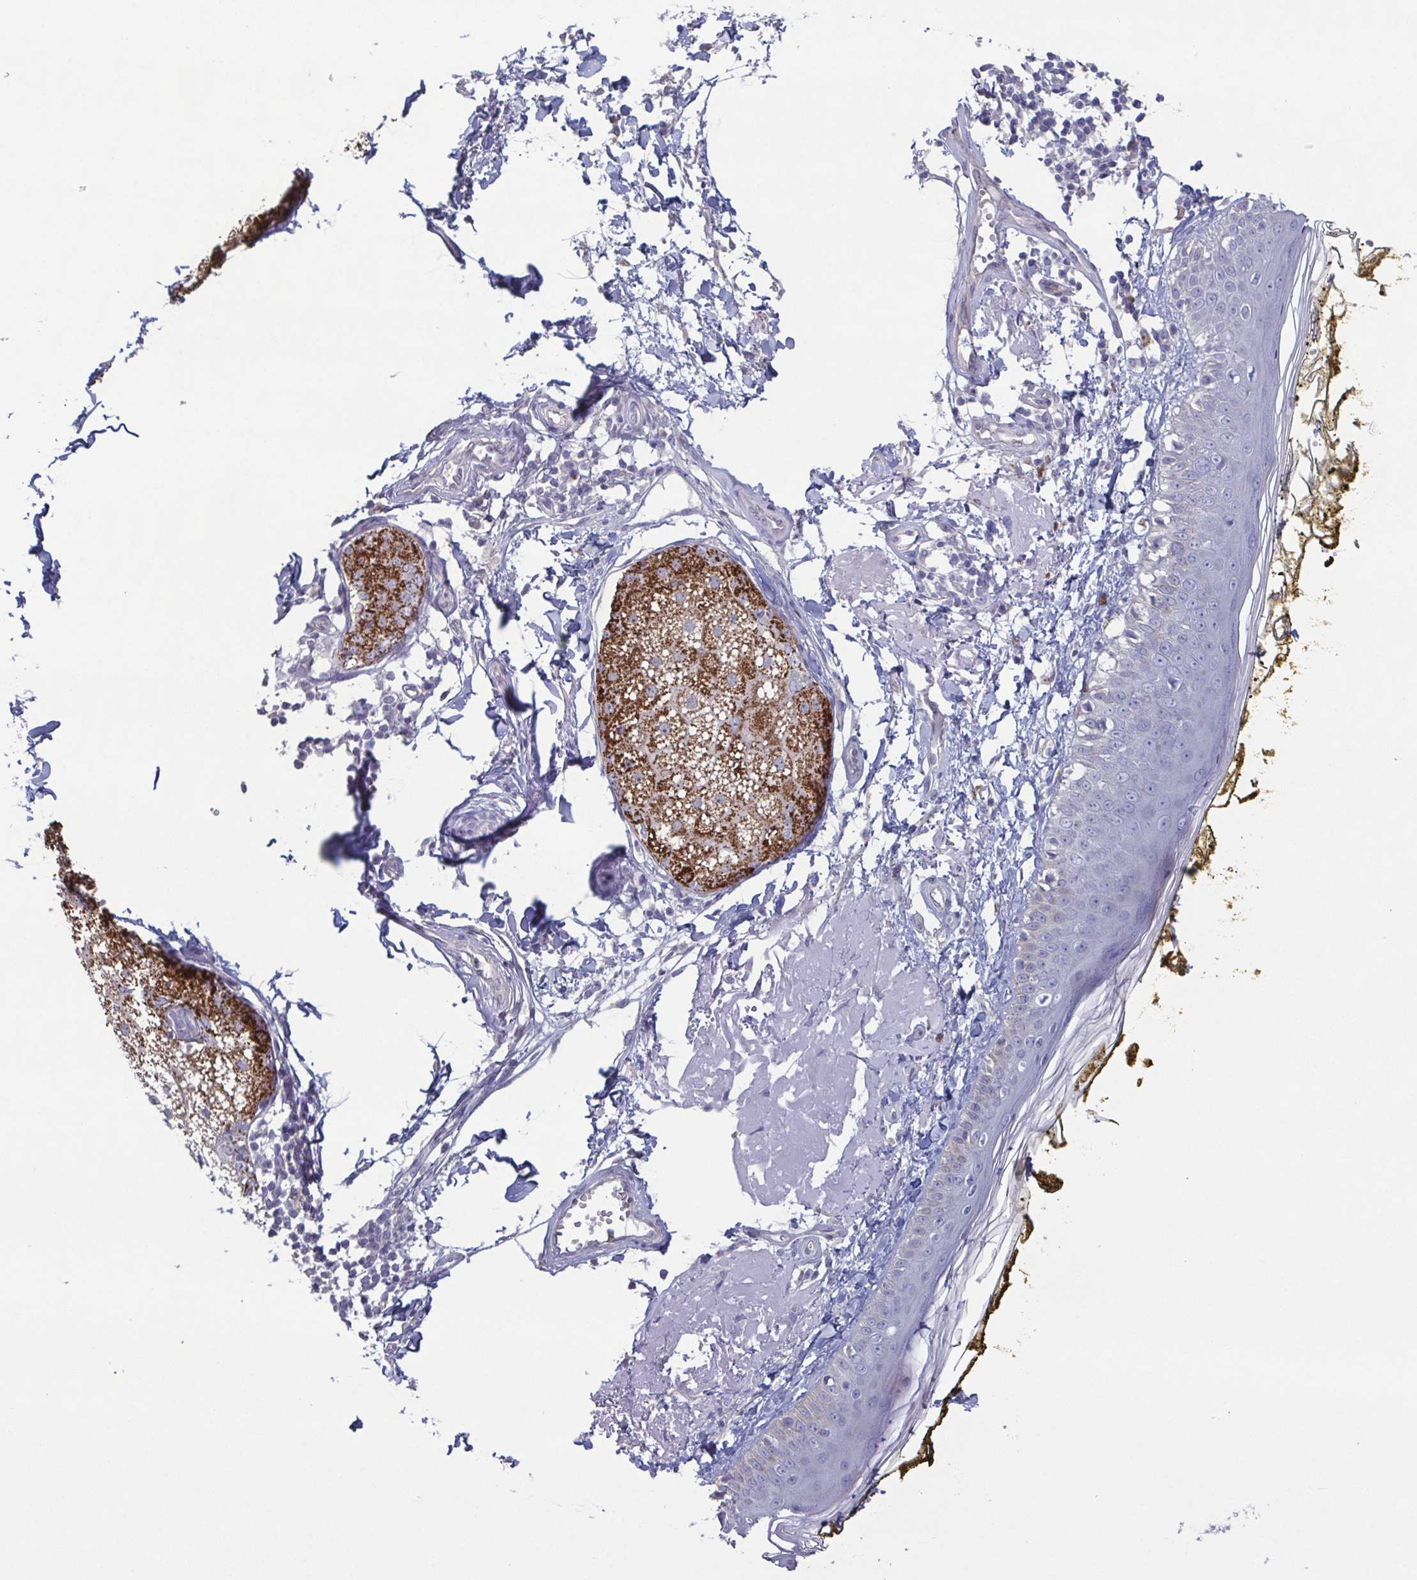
{"staining": {"intensity": "negative", "quantity": "none", "location": "none"}, "tissue": "skin", "cell_type": "Fibroblasts", "image_type": "normal", "snomed": [{"axis": "morphology", "description": "Normal tissue, NOS"}, {"axis": "topography", "description": "Skin"}], "caption": "Human skin stained for a protein using immunohistochemistry exhibits no positivity in fibroblasts.", "gene": "GLDC", "patient": {"sex": "male", "age": 76}}